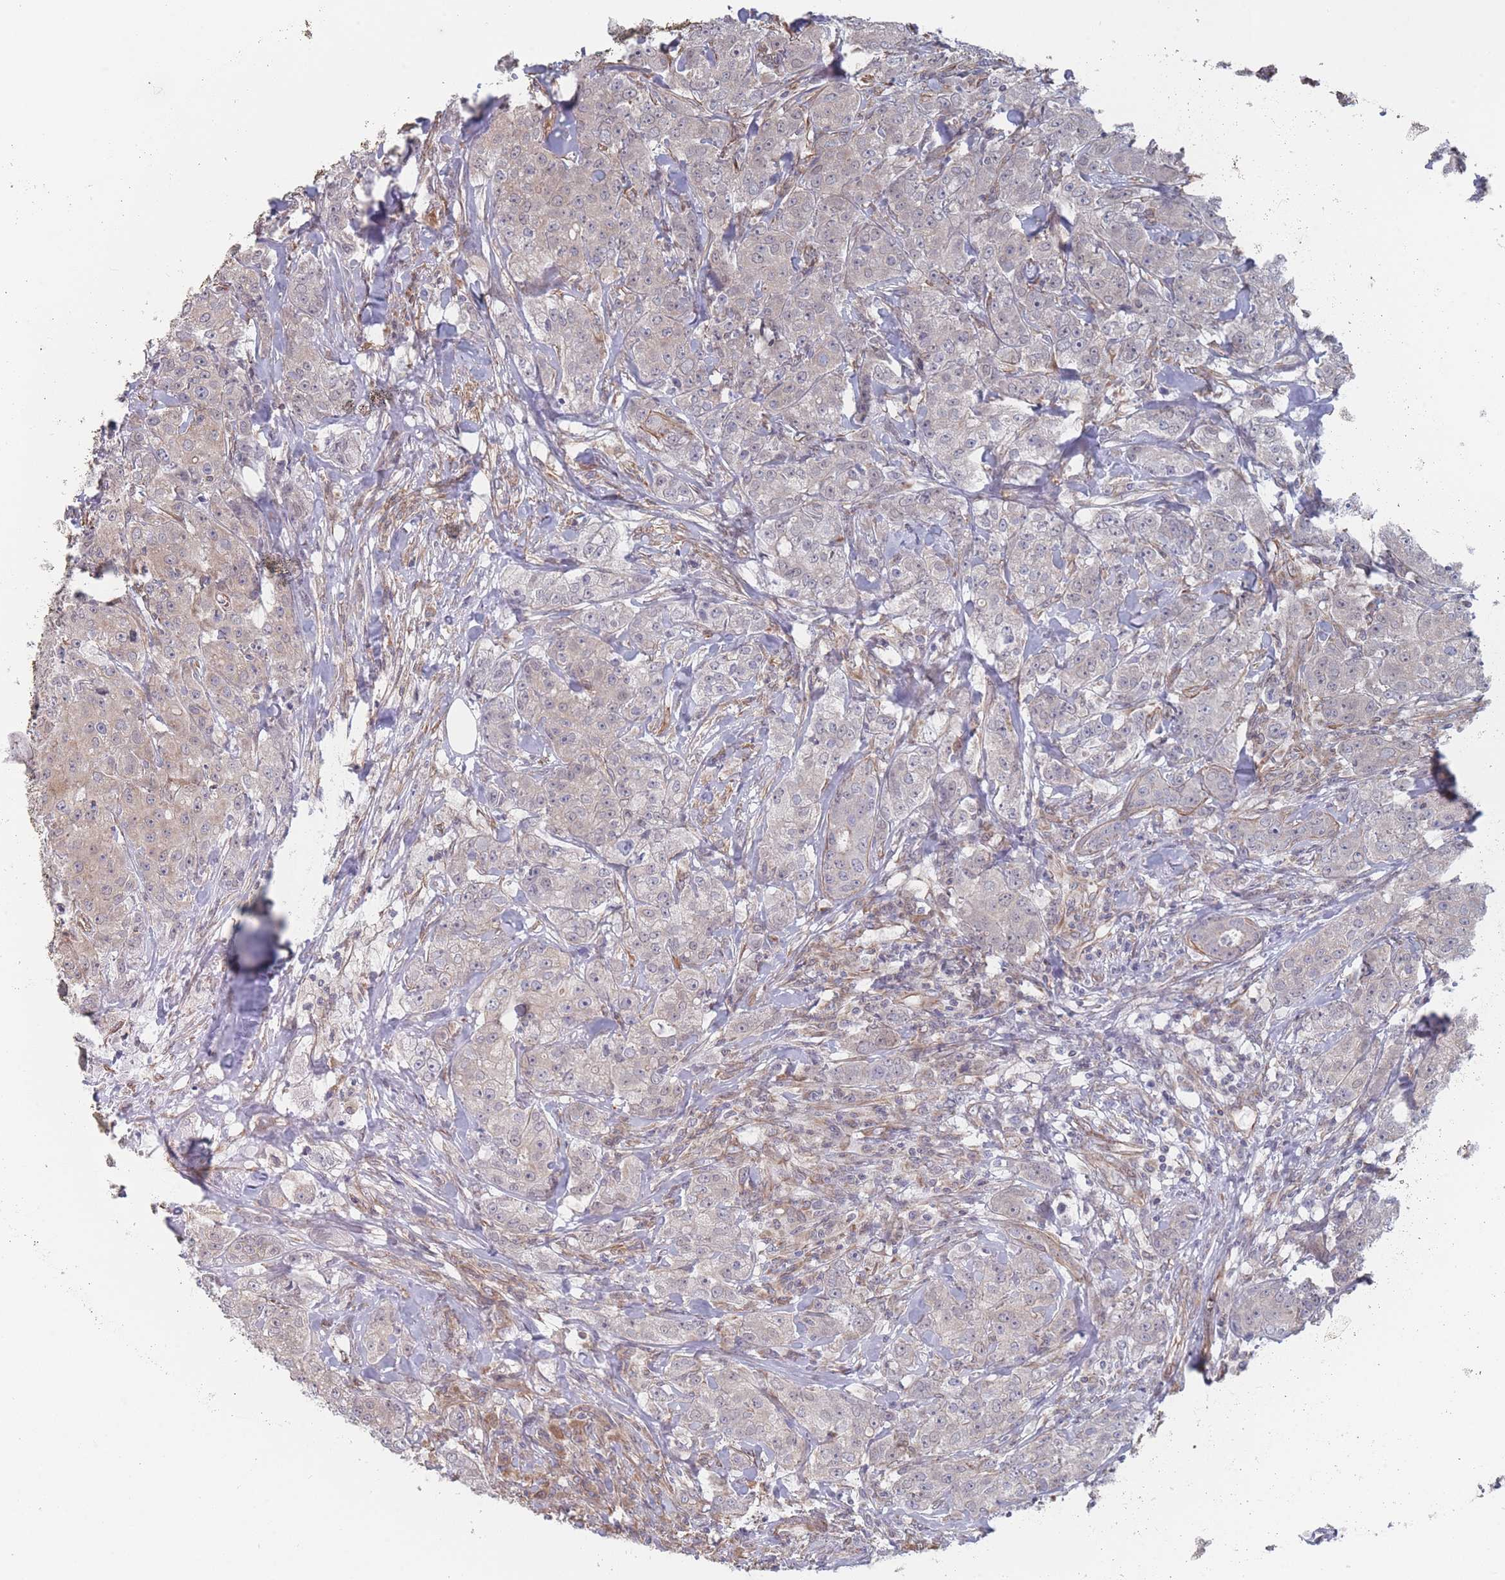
{"staining": {"intensity": "weak", "quantity": "<25%", "location": "cytoplasmic/membranous"}, "tissue": "breast cancer", "cell_type": "Tumor cells", "image_type": "cancer", "snomed": [{"axis": "morphology", "description": "Duct carcinoma"}, {"axis": "topography", "description": "Breast"}], "caption": "Immunohistochemistry histopathology image of neoplastic tissue: human breast cancer (intraductal carcinoma) stained with DAB reveals no significant protein expression in tumor cells.", "gene": "SLC1A6", "patient": {"sex": "female", "age": 43}}